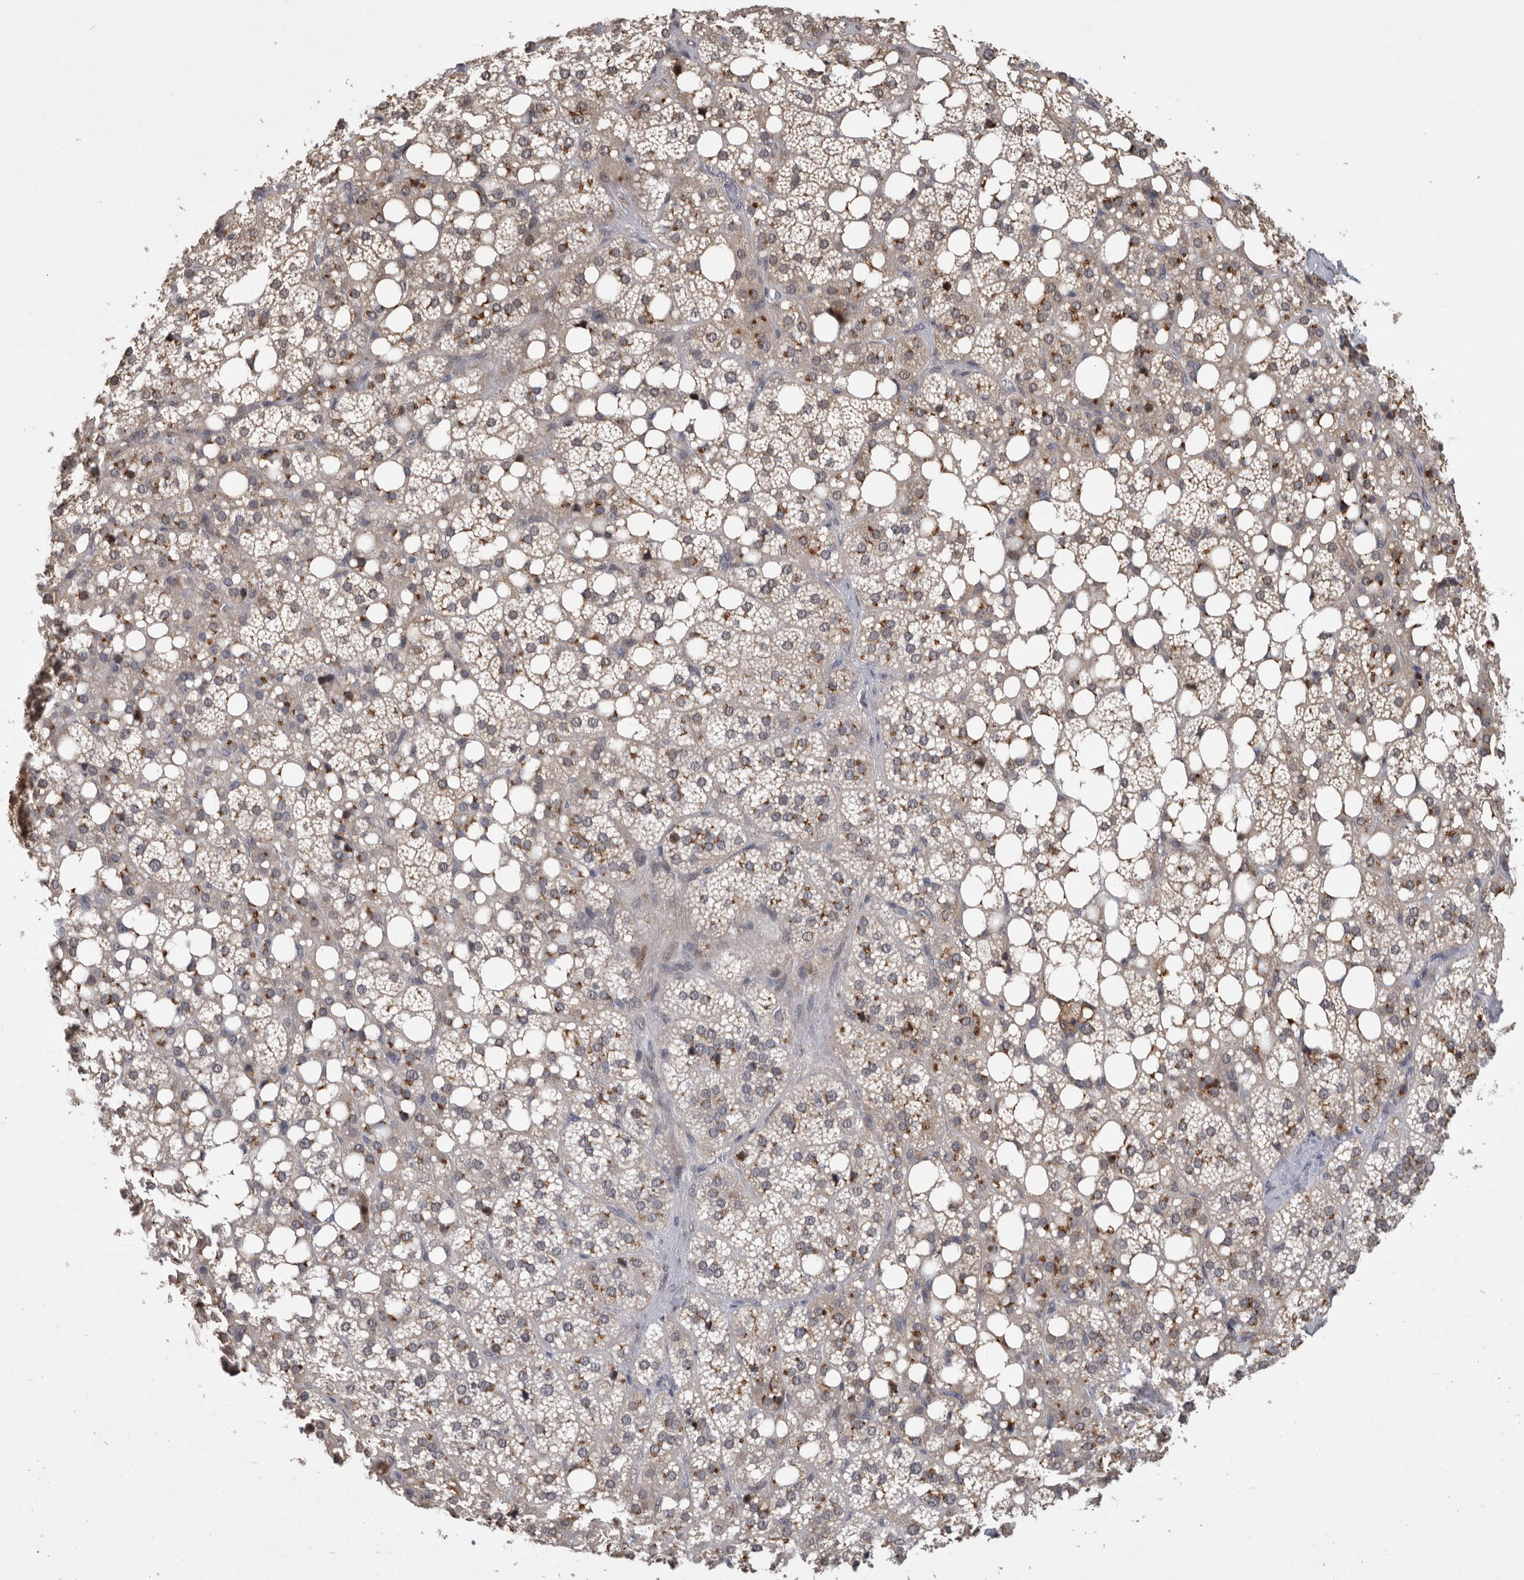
{"staining": {"intensity": "moderate", "quantity": "25%-75%", "location": "cytoplasmic/membranous,nuclear"}, "tissue": "adrenal gland", "cell_type": "Glandular cells", "image_type": "normal", "snomed": [{"axis": "morphology", "description": "Normal tissue, NOS"}, {"axis": "topography", "description": "Adrenal gland"}], "caption": "A brown stain highlights moderate cytoplasmic/membranous,nuclear positivity of a protein in glandular cells of benign human adrenal gland. The staining is performed using DAB (3,3'-diaminobenzidine) brown chromogen to label protein expression. The nuclei are counter-stained blue using hematoxylin.", "gene": "MAN2A1", "patient": {"sex": "female", "age": 59}}